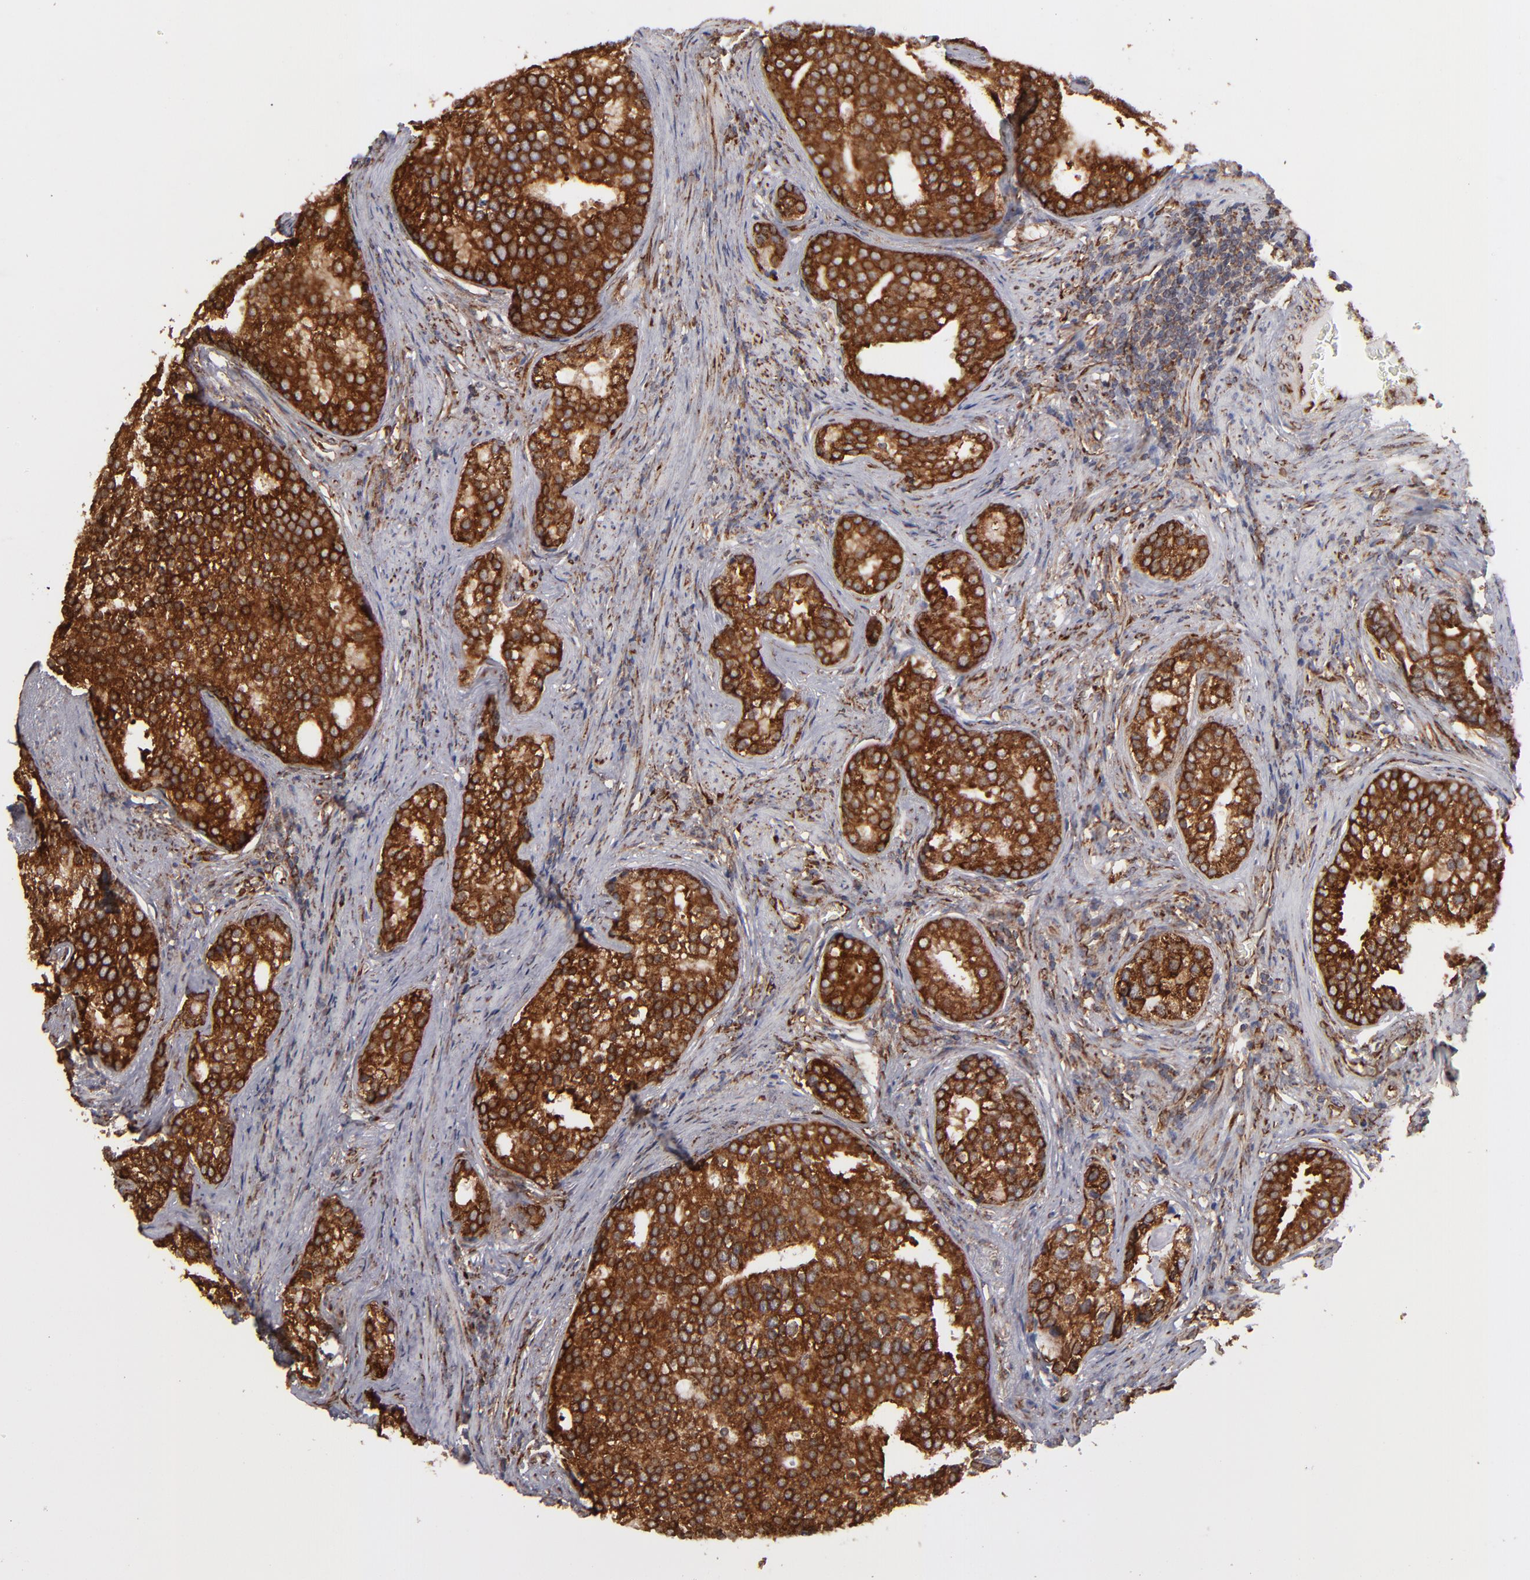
{"staining": {"intensity": "strong", "quantity": ">75%", "location": "cytoplasmic/membranous"}, "tissue": "prostate cancer", "cell_type": "Tumor cells", "image_type": "cancer", "snomed": [{"axis": "morphology", "description": "Adenocarcinoma, Low grade"}, {"axis": "topography", "description": "Prostate"}], "caption": "A brown stain shows strong cytoplasmic/membranous expression of a protein in human low-grade adenocarcinoma (prostate) tumor cells.", "gene": "KTN1", "patient": {"sex": "male", "age": 71}}